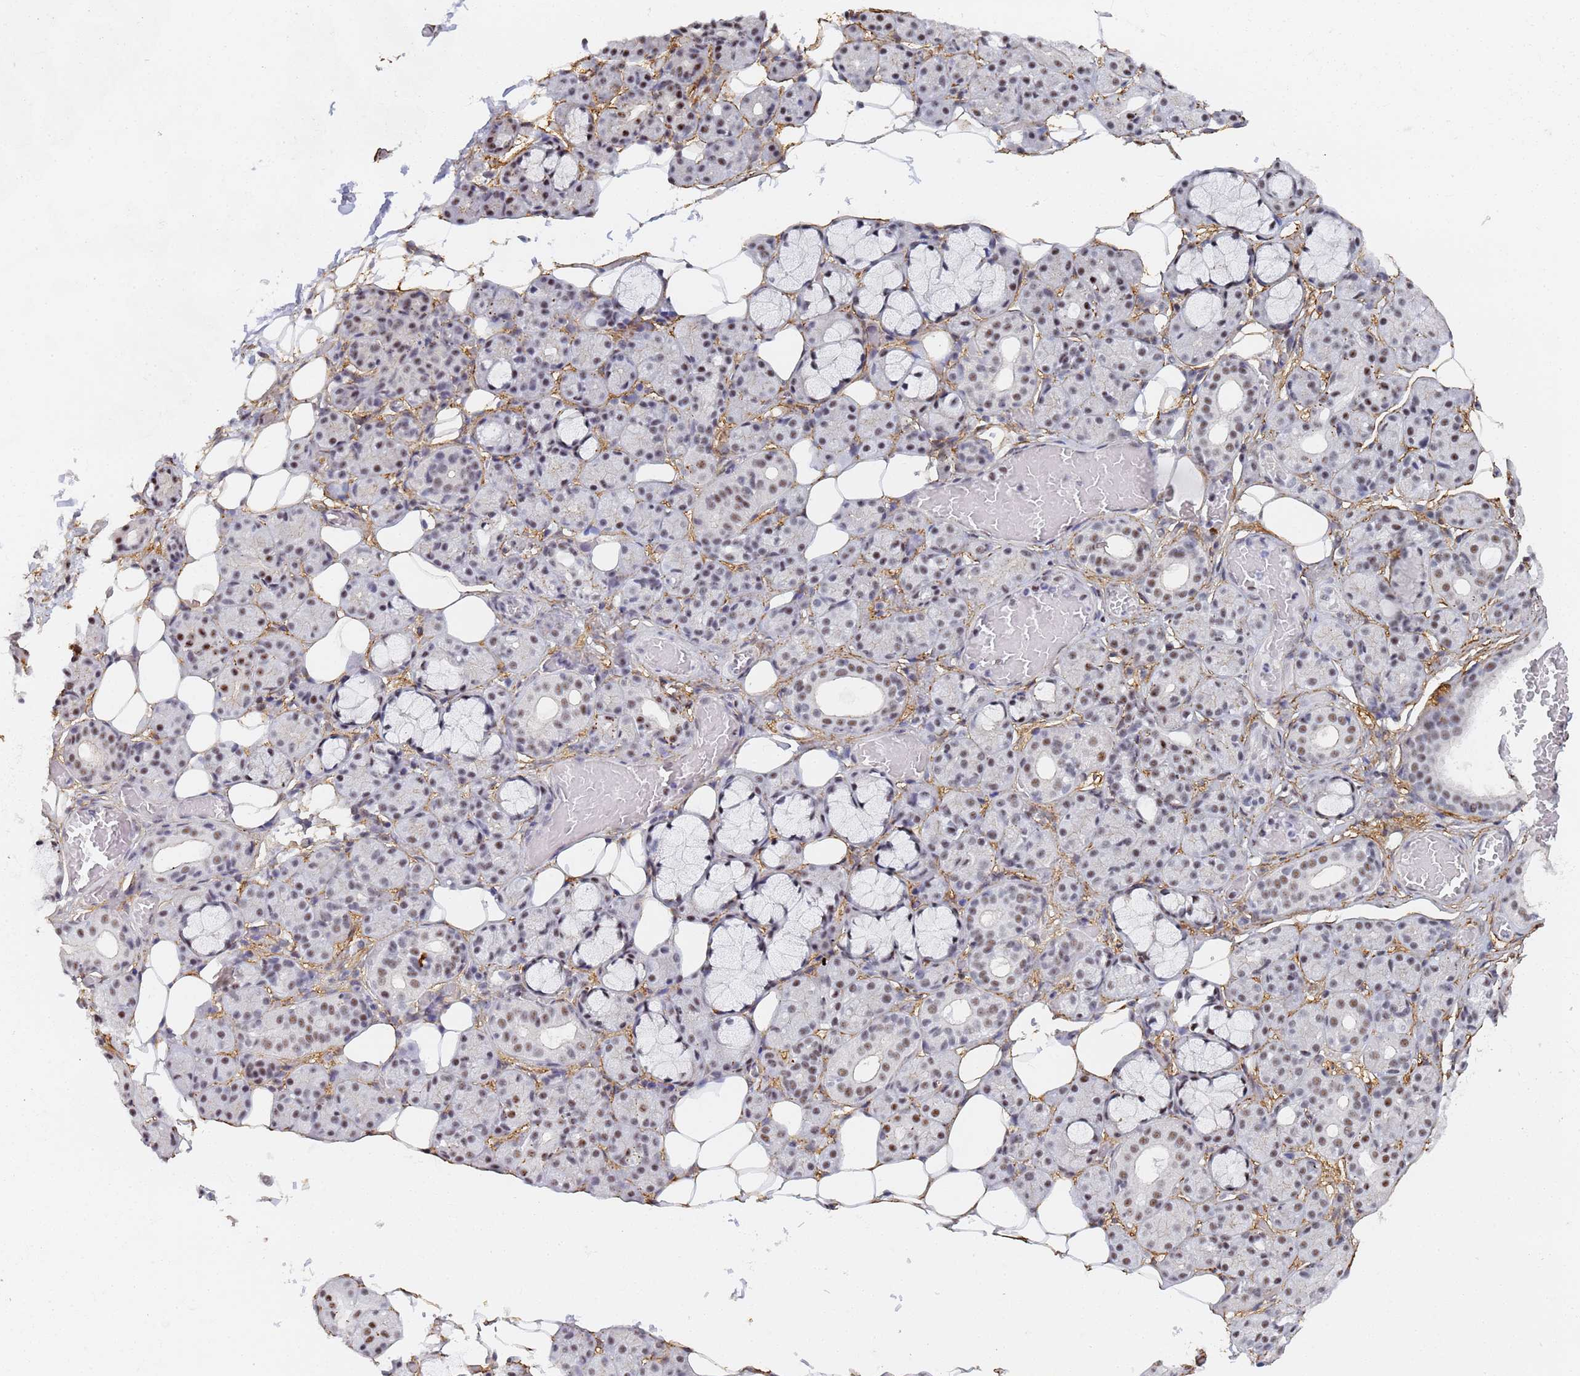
{"staining": {"intensity": "moderate", "quantity": "25%-75%", "location": "nuclear"}, "tissue": "salivary gland", "cell_type": "Glandular cells", "image_type": "normal", "snomed": [{"axis": "morphology", "description": "Normal tissue, NOS"}, {"axis": "topography", "description": "Salivary gland"}], "caption": "Salivary gland stained with DAB (3,3'-diaminobenzidine) immunohistochemistry exhibits medium levels of moderate nuclear expression in about 25%-75% of glandular cells. Using DAB (brown) and hematoxylin (blue) stains, captured at high magnification using brightfield microscopy.", "gene": "PRRT4", "patient": {"sex": "male", "age": 63}}